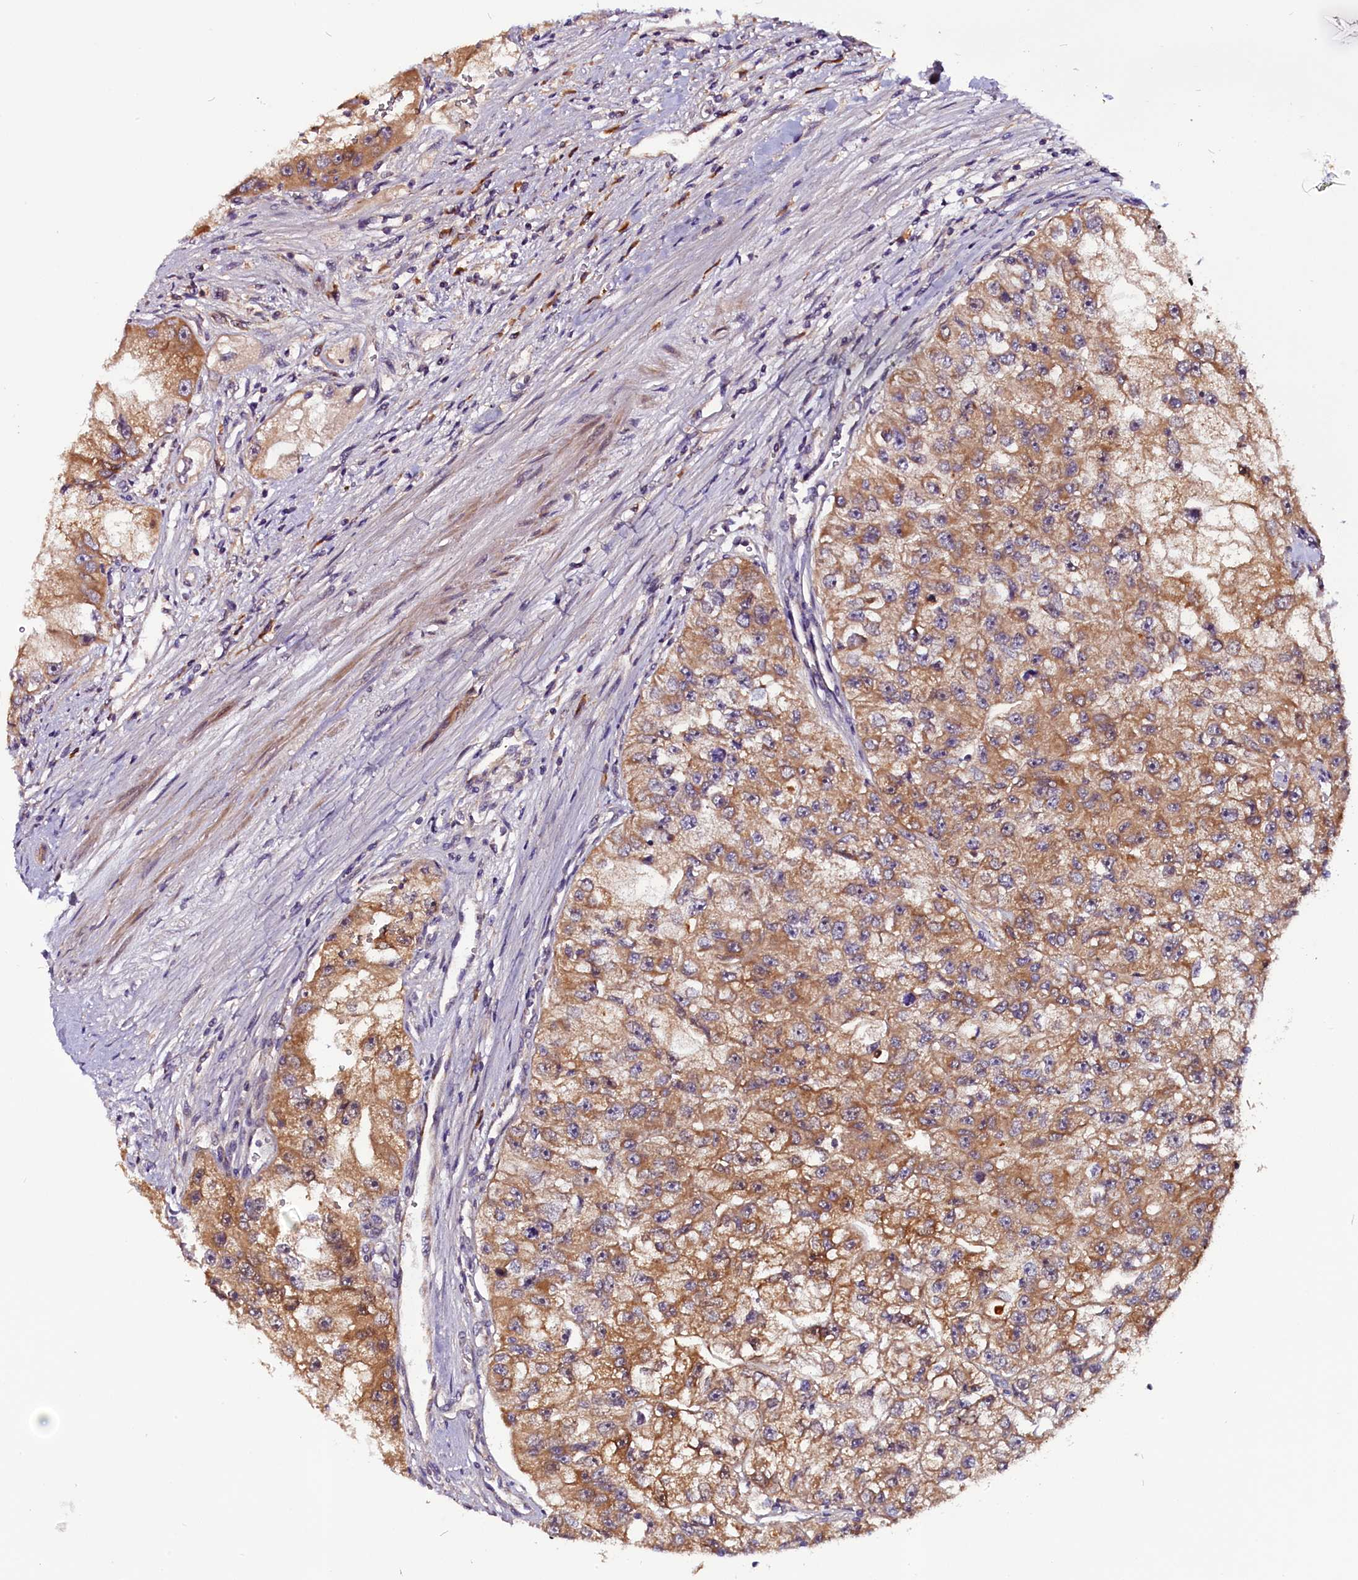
{"staining": {"intensity": "moderate", "quantity": ">75%", "location": "cytoplasmic/membranous"}, "tissue": "renal cancer", "cell_type": "Tumor cells", "image_type": "cancer", "snomed": [{"axis": "morphology", "description": "Adenocarcinoma, NOS"}, {"axis": "topography", "description": "Kidney"}], "caption": "Protein expression analysis of renal cancer (adenocarcinoma) shows moderate cytoplasmic/membranous positivity in approximately >75% of tumor cells. (brown staining indicates protein expression, while blue staining denotes nuclei).", "gene": "RPUSD2", "patient": {"sex": "male", "age": 63}}